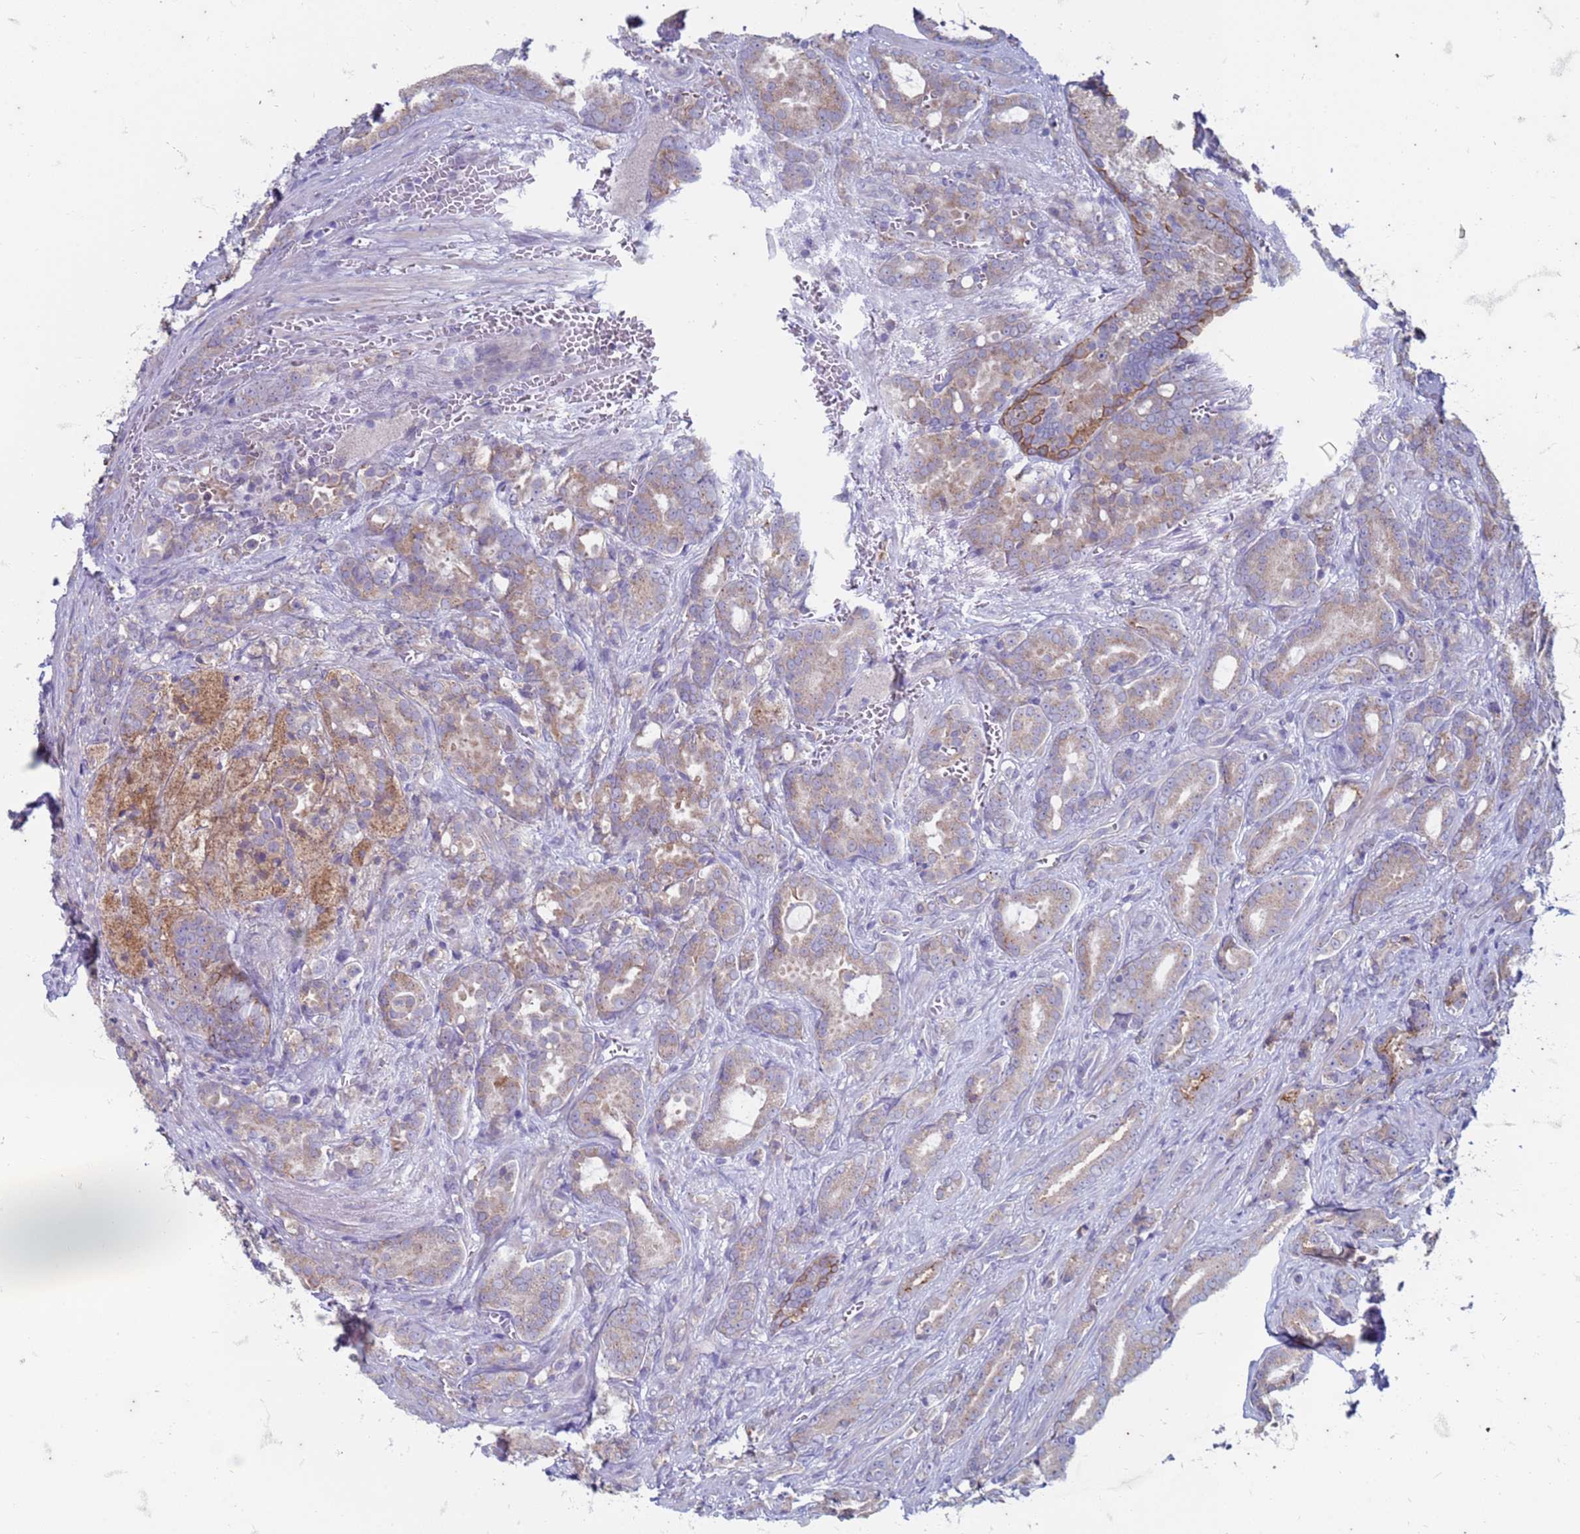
{"staining": {"intensity": "weak", "quantity": "<25%", "location": "cytoplasmic/membranous"}, "tissue": "prostate cancer", "cell_type": "Tumor cells", "image_type": "cancer", "snomed": [{"axis": "morphology", "description": "Adenocarcinoma, High grade"}, {"axis": "topography", "description": "Prostate"}], "caption": "The immunohistochemistry histopathology image has no significant staining in tumor cells of prostate cancer (high-grade adenocarcinoma) tissue. (Immunohistochemistry (ihc), brightfield microscopy, high magnification).", "gene": "SUCO", "patient": {"sex": "male", "age": 72}}